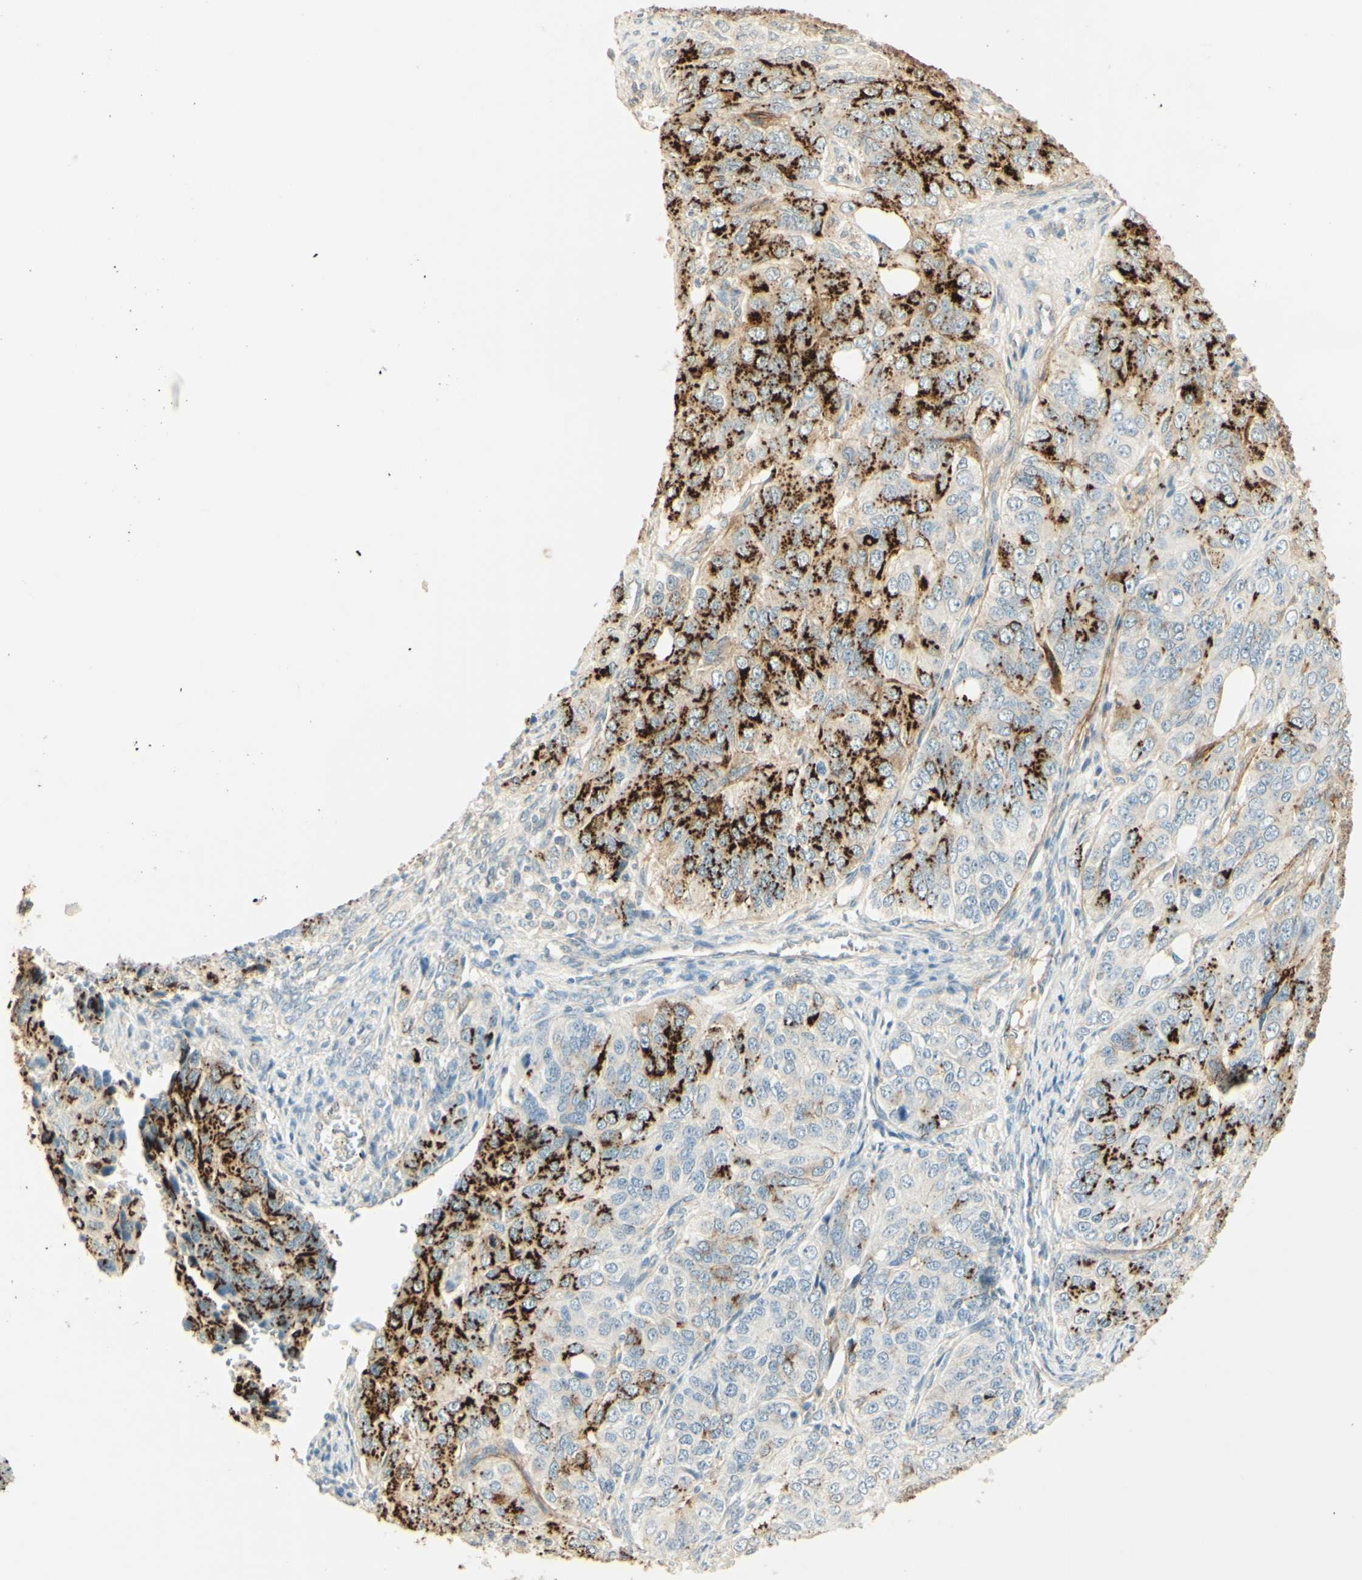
{"staining": {"intensity": "strong", "quantity": "25%-75%", "location": "cytoplasmic/membranous"}, "tissue": "ovarian cancer", "cell_type": "Tumor cells", "image_type": "cancer", "snomed": [{"axis": "morphology", "description": "Carcinoma, endometroid"}, {"axis": "topography", "description": "Ovary"}], "caption": "This is an image of immunohistochemistry (IHC) staining of endometroid carcinoma (ovarian), which shows strong expression in the cytoplasmic/membranous of tumor cells.", "gene": "TNN", "patient": {"sex": "female", "age": 51}}